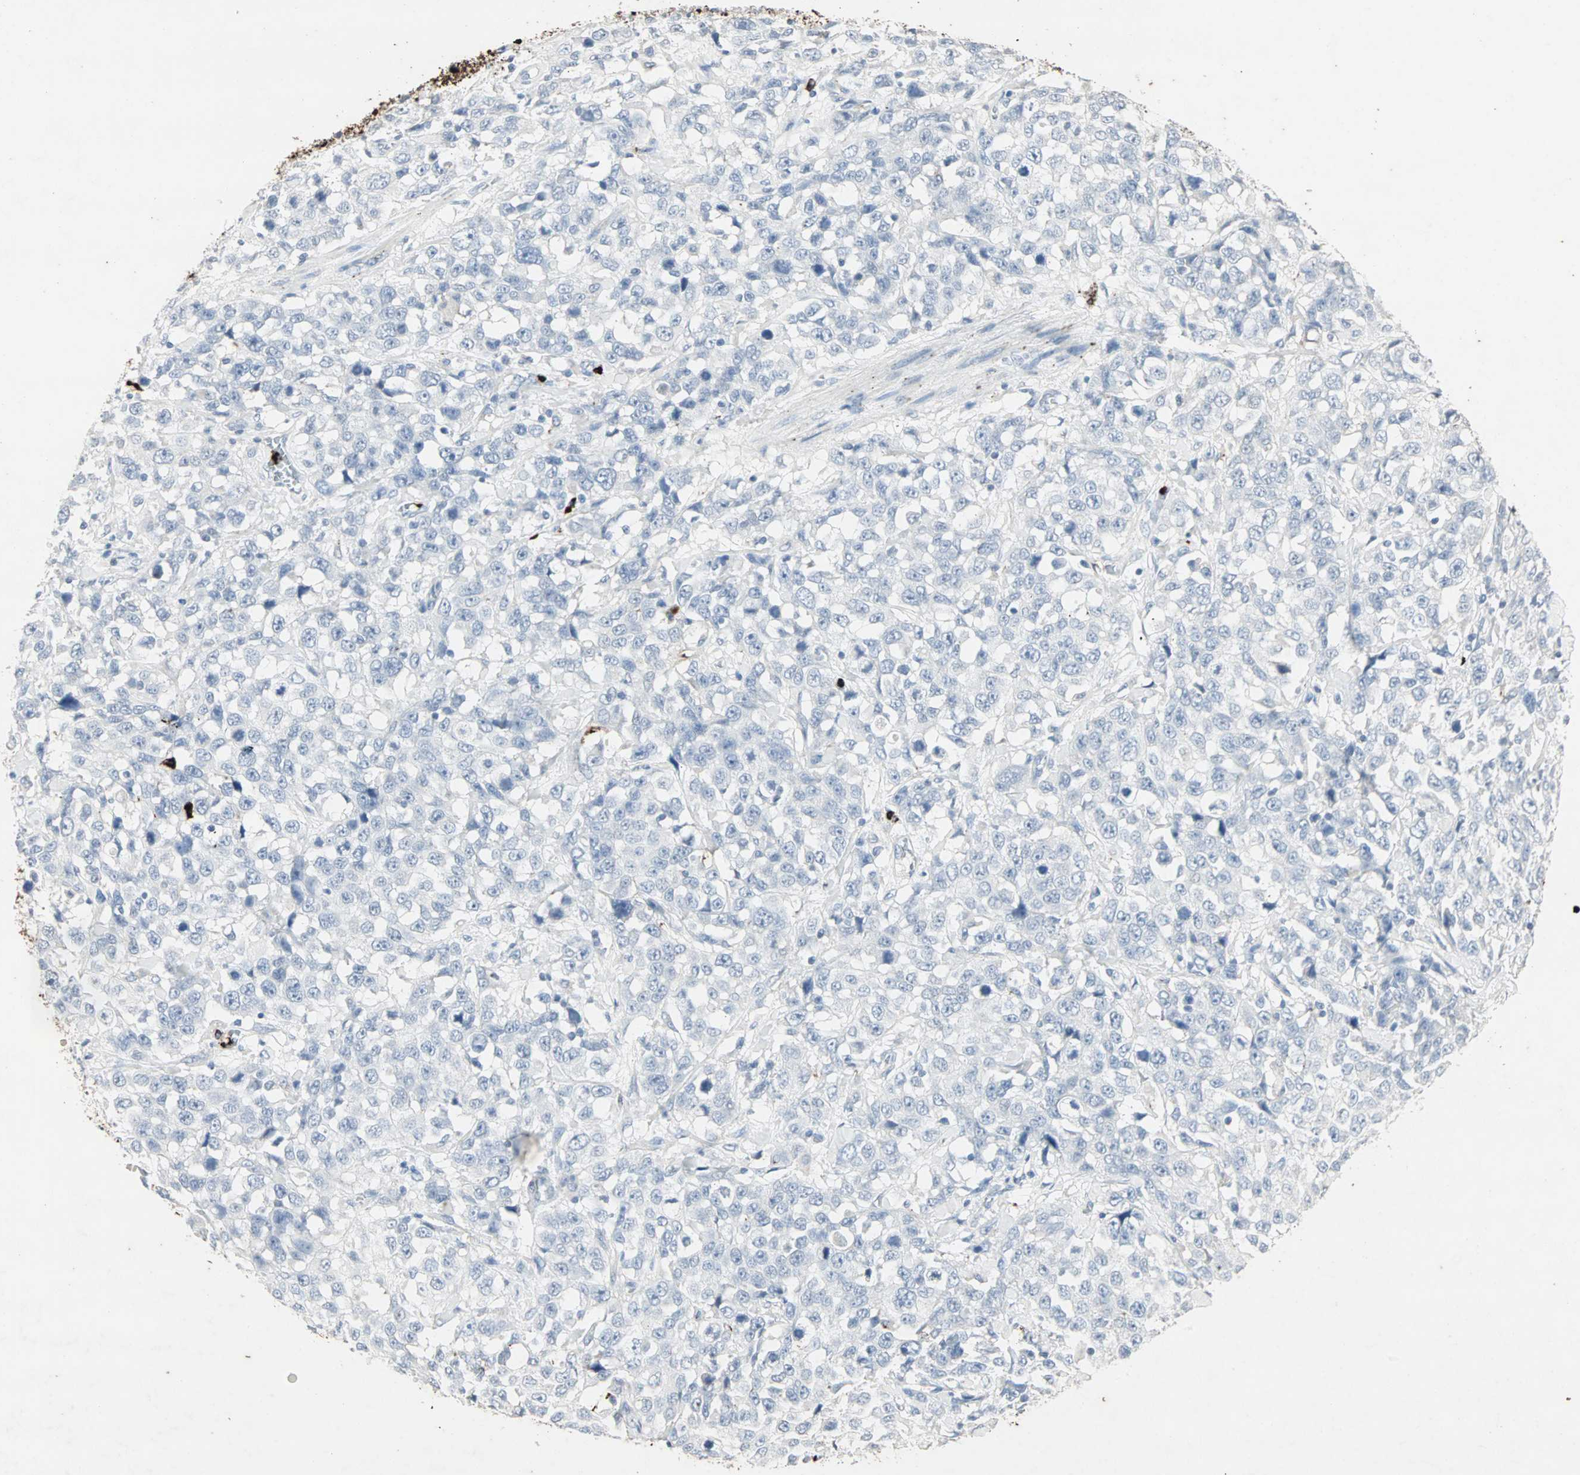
{"staining": {"intensity": "negative", "quantity": "none", "location": "none"}, "tissue": "stomach cancer", "cell_type": "Tumor cells", "image_type": "cancer", "snomed": [{"axis": "morphology", "description": "Normal tissue, NOS"}, {"axis": "morphology", "description": "Adenocarcinoma, NOS"}, {"axis": "topography", "description": "Stomach"}], "caption": "This is an immunohistochemistry (IHC) image of human stomach cancer (adenocarcinoma). There is no staining in tumor cells.", "gene": "CEACAM6", "patient": {"sex": "male", "age": 48}}